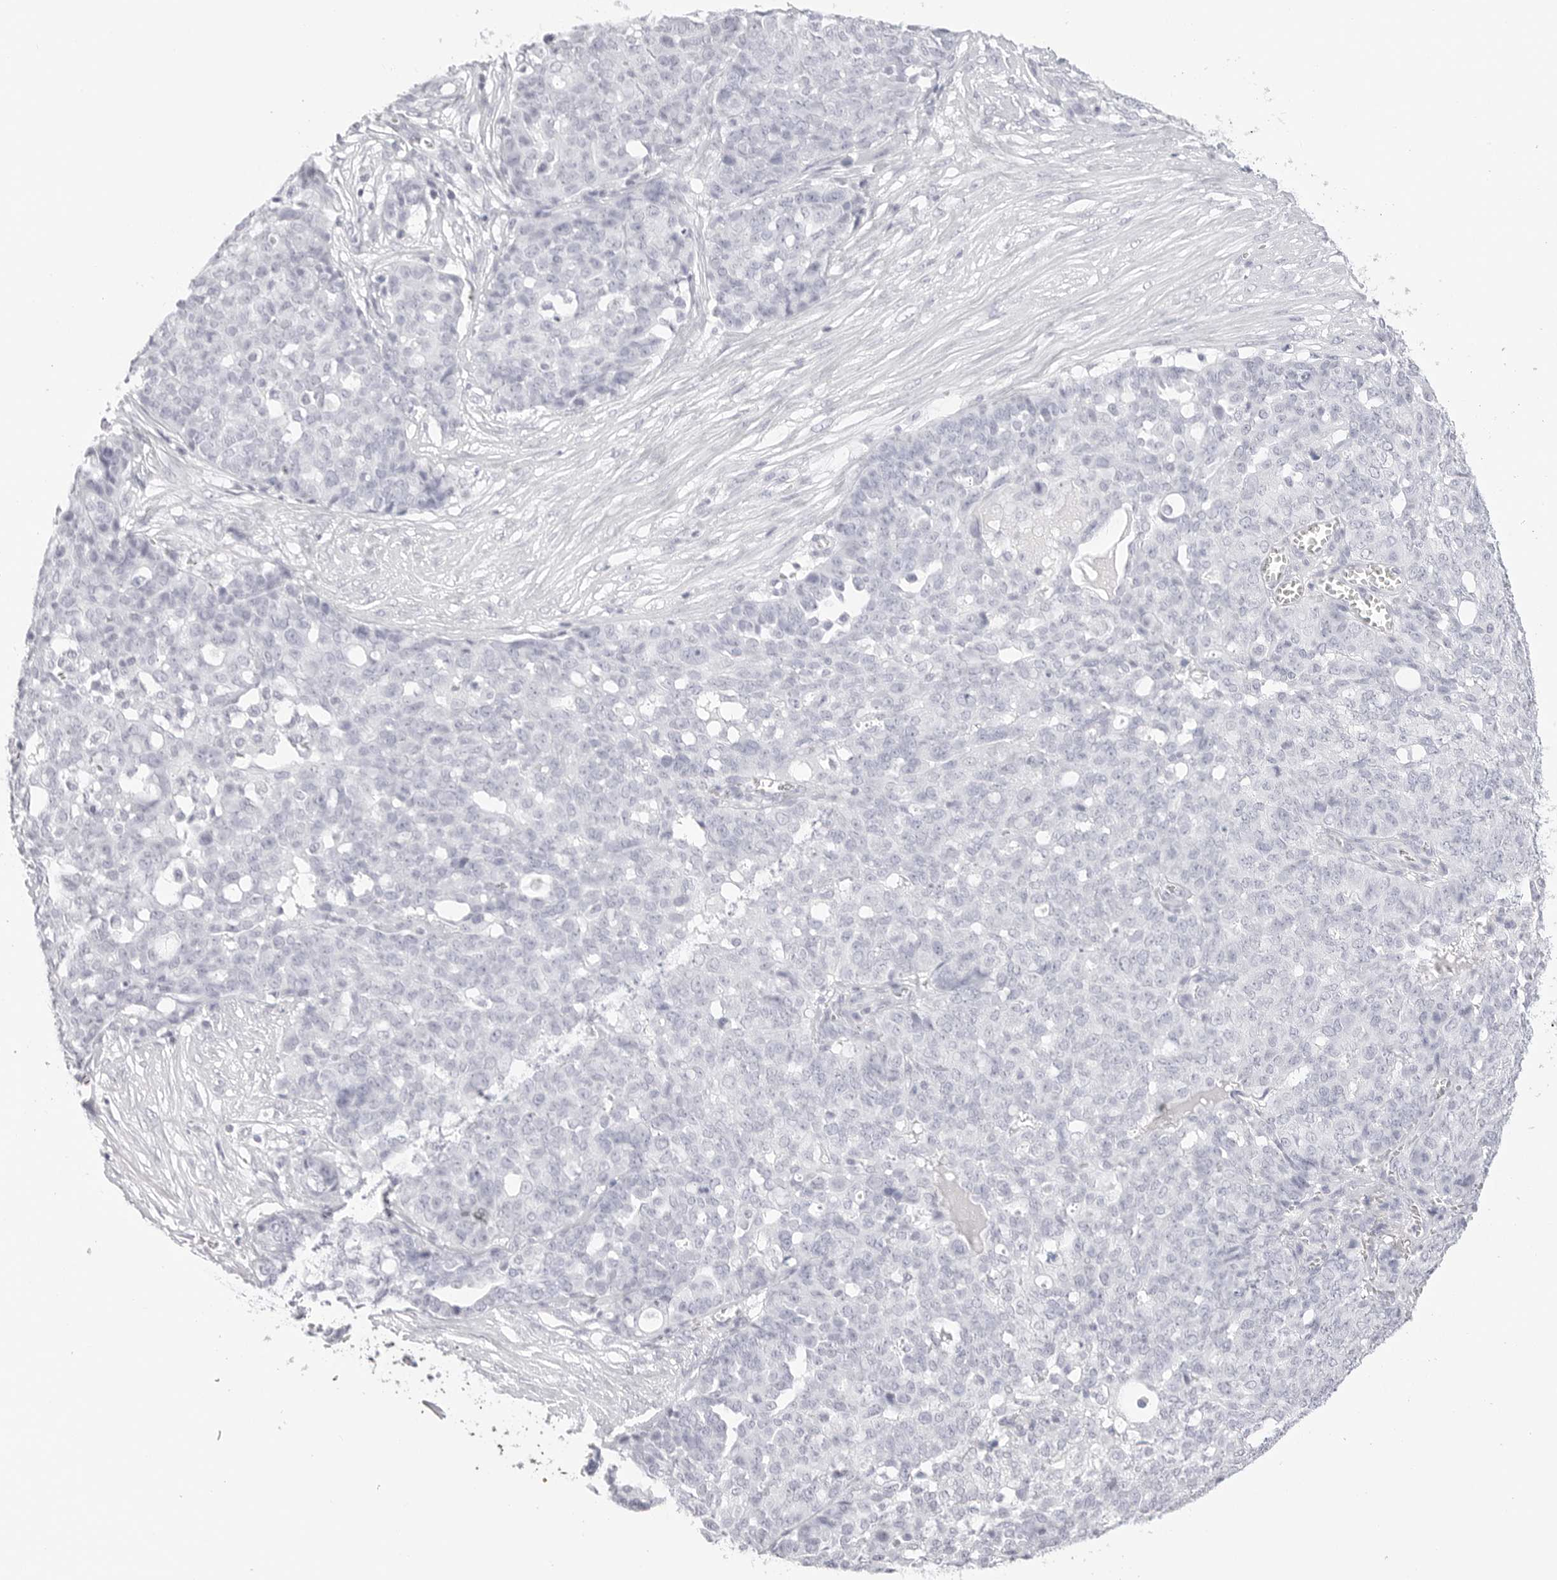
{"staining": {"intensity": "negative", "quantity": "none", "location": "none"}, "tissue": "ovarian cancer", "cell_type": "Tumor cells", "image_type": "cancer", "snomed": [{"axis": "morphology", "description": "Cystadenocarcinoma, serous, NOS"}, {"axis": "topography", "description": "Soft tissue"}, {"axis": "topography", "description": "Ovary"}], "caption": "DAB (3,3'-diaminobenzidine) immunohistochemical staining of human ovarian cancer (serous cystadenocarcinoma) reveals no significant positivity in tumor cells. Brightfield microscopy of IHC stained with DAB (brown) and hematoxylin (blue), captured at high magnification.", "gene": "TFF2", "patient": {"sex": "female", "age": 57}}